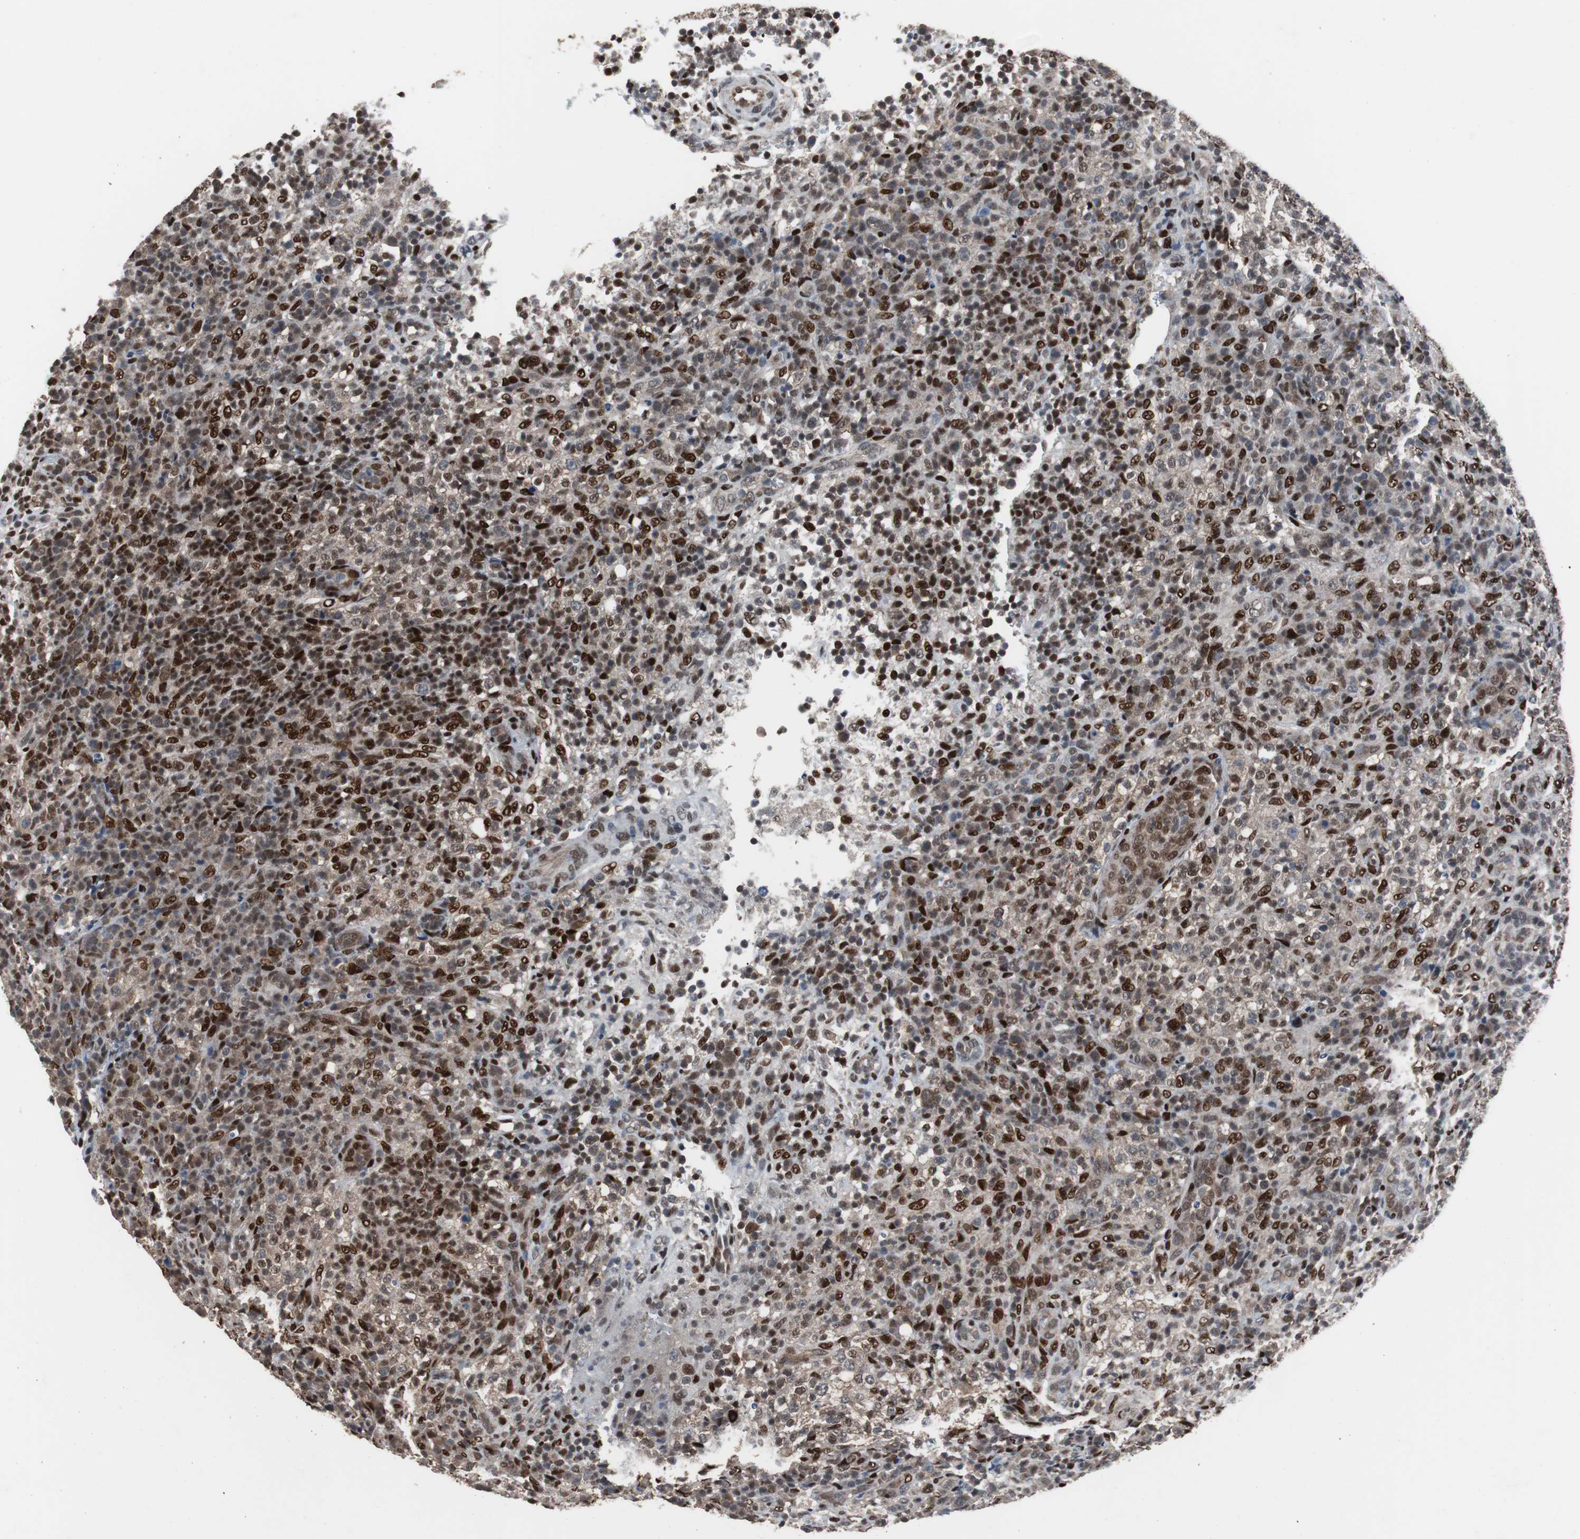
{"staining": {"intensity": "strong", "quantity": ">75%", "location": "nuclear"}, "tissue": "lymphoma", "cell_type": "Tumor cells", "image_type": "cancer", "snomed": [{"axis": "morphology", "description": "Malignant lymphoma, non-Hodgkin's type, High grade"}, {"axis": "topography", "description": "Lymph node"}], "caption": "Human high-grade malignant lymphoma, non-Hodgkin's type stained with a protein marker reveals strong staining in tumor cells.", "gene": "ZHX2", "patient": {"sex": "female", "age": 76}}